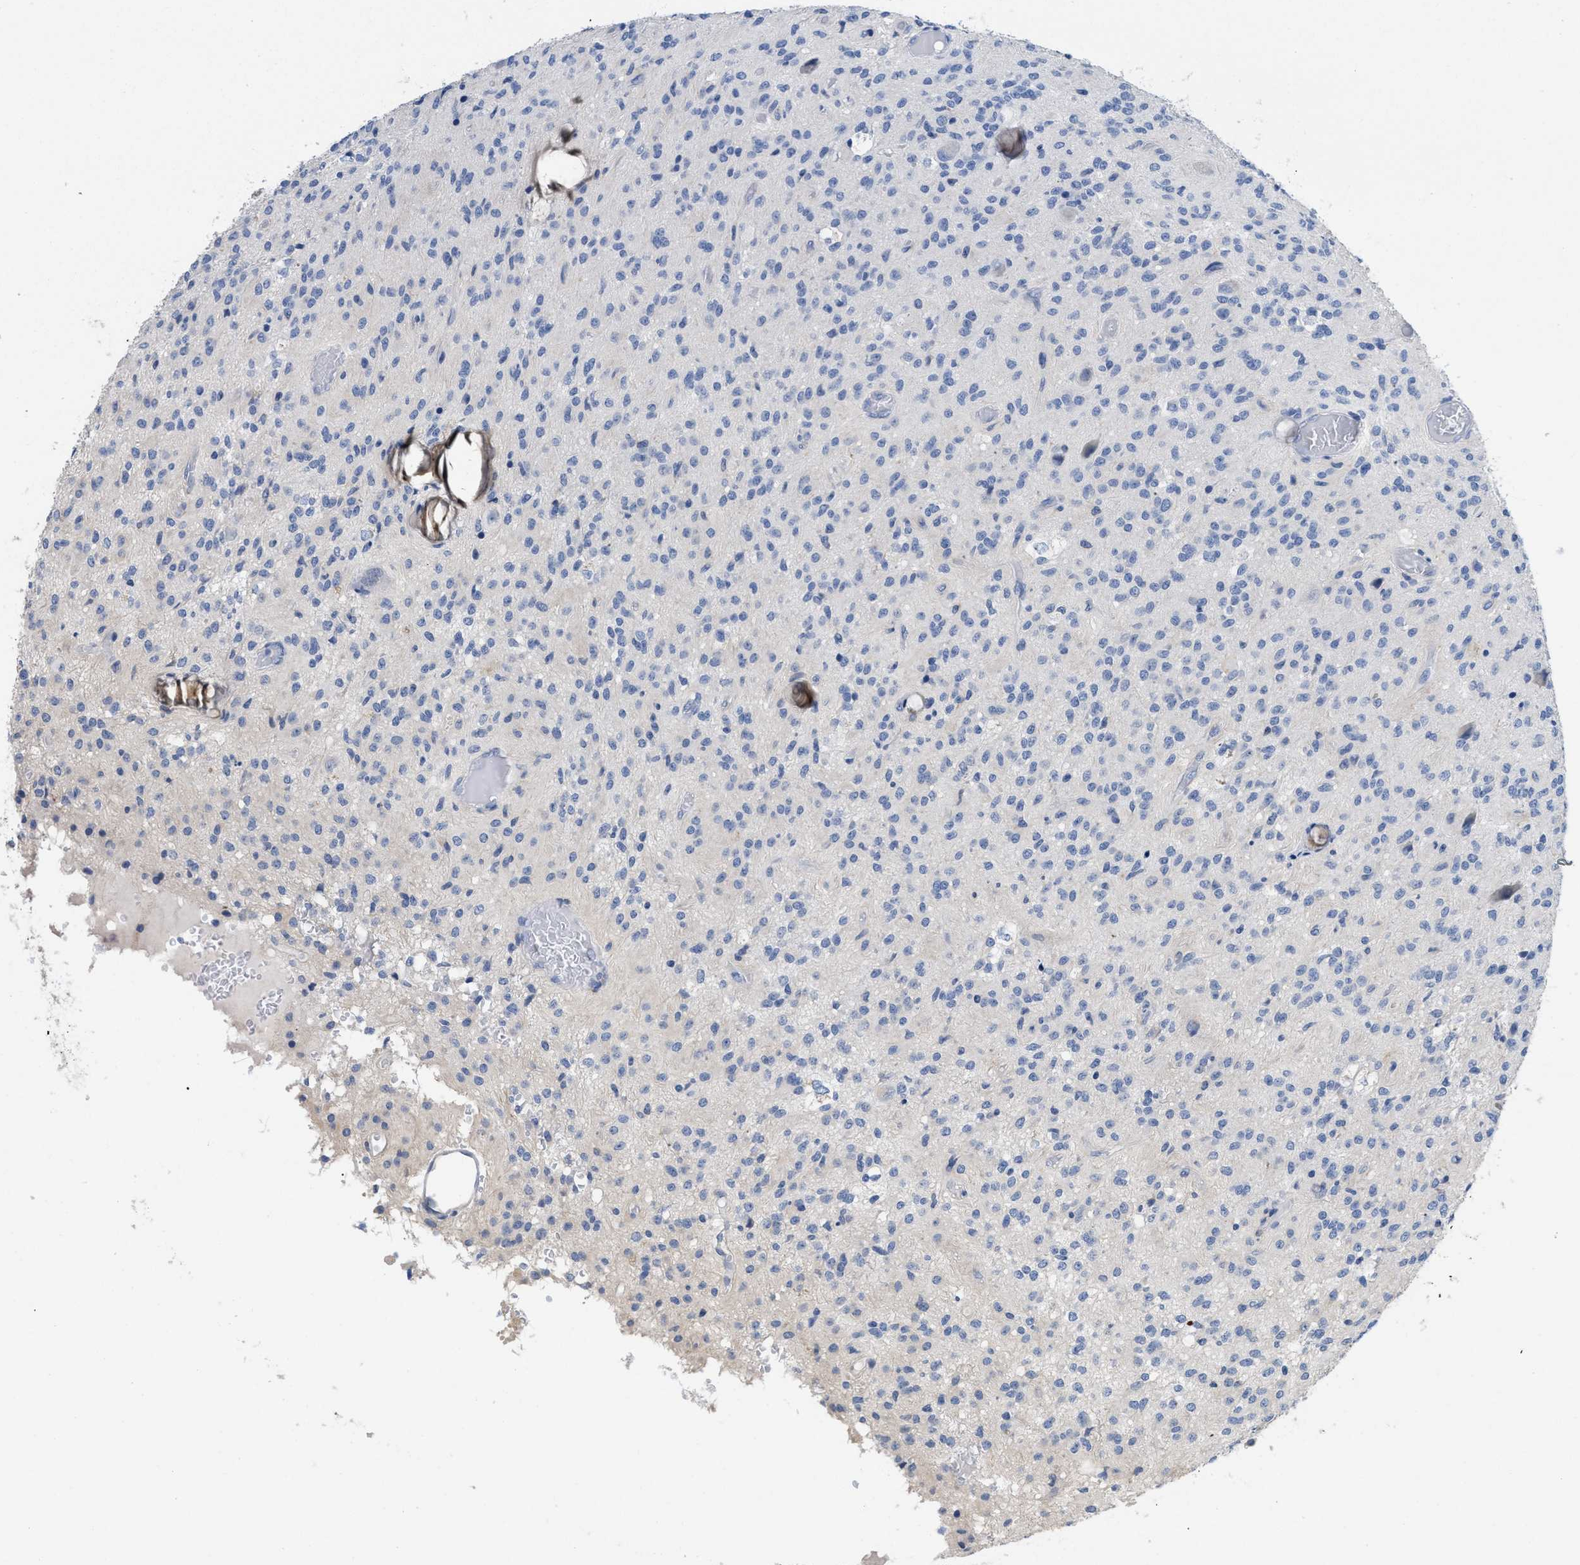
{"staining": {"intensity": "negative", "quantity": "none", "location": "none"}, "tissue": "glioma", "cell_type": "Tumor cells", "image_type": "cancer", "snomed": [{"axis": "morphology", "description": "Glioma, malignant, High grade"}, {"axis": "topography", "description": "Brain"}], "caption": "The image reveals no significant positivity in tumor cells of malignant glioma (high-grade).", "gene": "APOBEC2", "patient": {"sex": "female", "age": 59}}